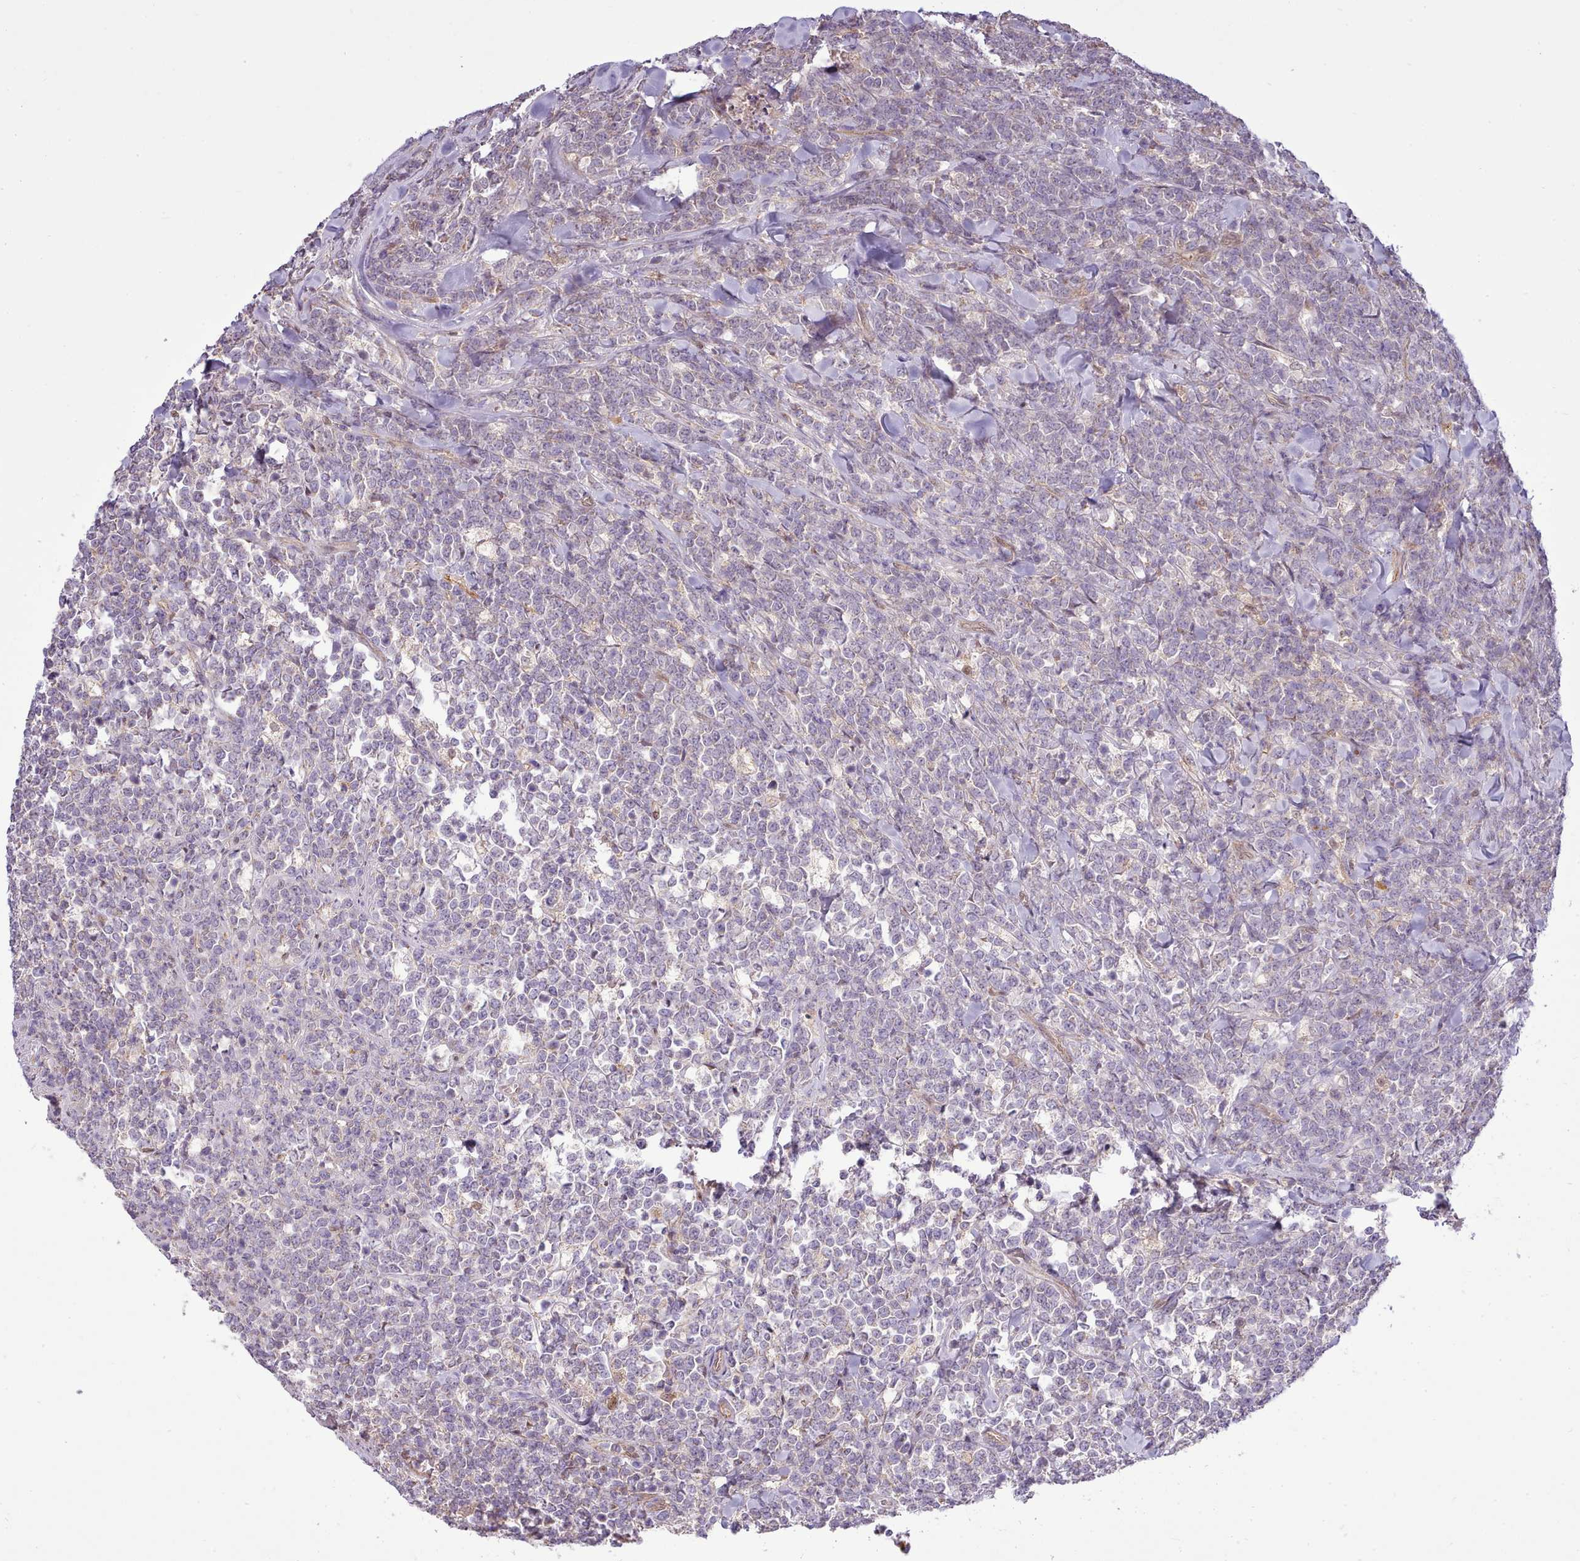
{"staining": {"intensity": "negative", "quantity": "none", "location": "none"}, "tissue": "lymphoma", "cell_type": "Tumor cells", "image_type": "cancer", "snomed": [{"axis": "morphology", "description": "Malignant lymphoma, non-Hodgkin's type, High grade"}, {"axis": "topography", "description": "Small intestine"}], "caption": "IHC micrograph of lymphoma stained for a protein (brown), which displays no positivity in tumor cells.", "gene": "ARL2BP", "patient": {"sex": "male", "age": 8}}